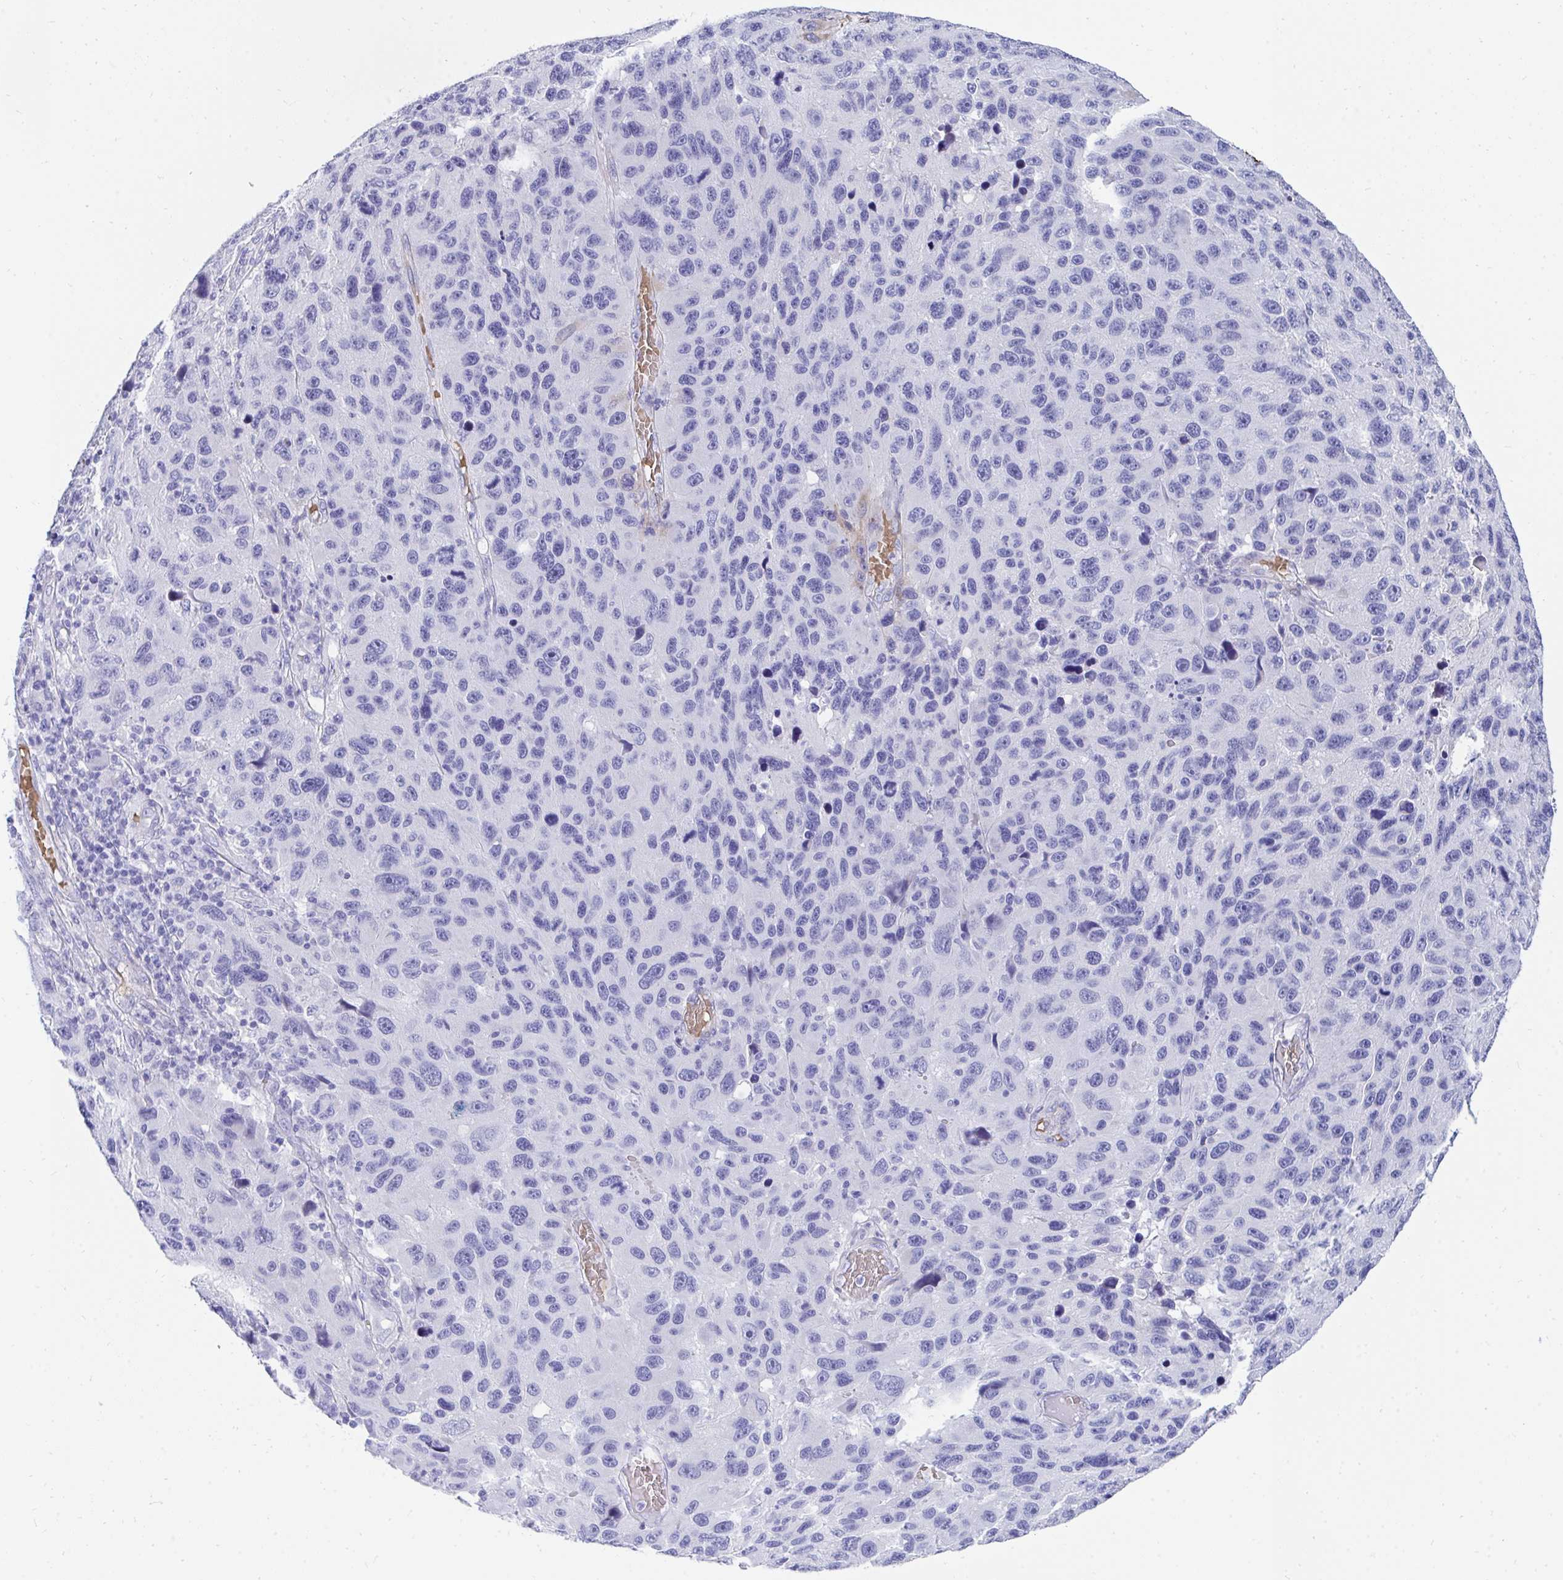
{"staining": {"intensity": "negative", "quantity": "none", "location": "none"}, "tissue": "melanoma", "cell_type": "Tumor cells", "image_type": "cancer", "snomed": [{"axis": "morphology", "description": "Malignant melanoma, NOS"}, {"axis": "topography", "description": "Skin"}], "caption": "Tumor cells show no significant positivity in melanoma.", "gene": "MROH2B", "patient": {"sex": "male", "age": 53}}